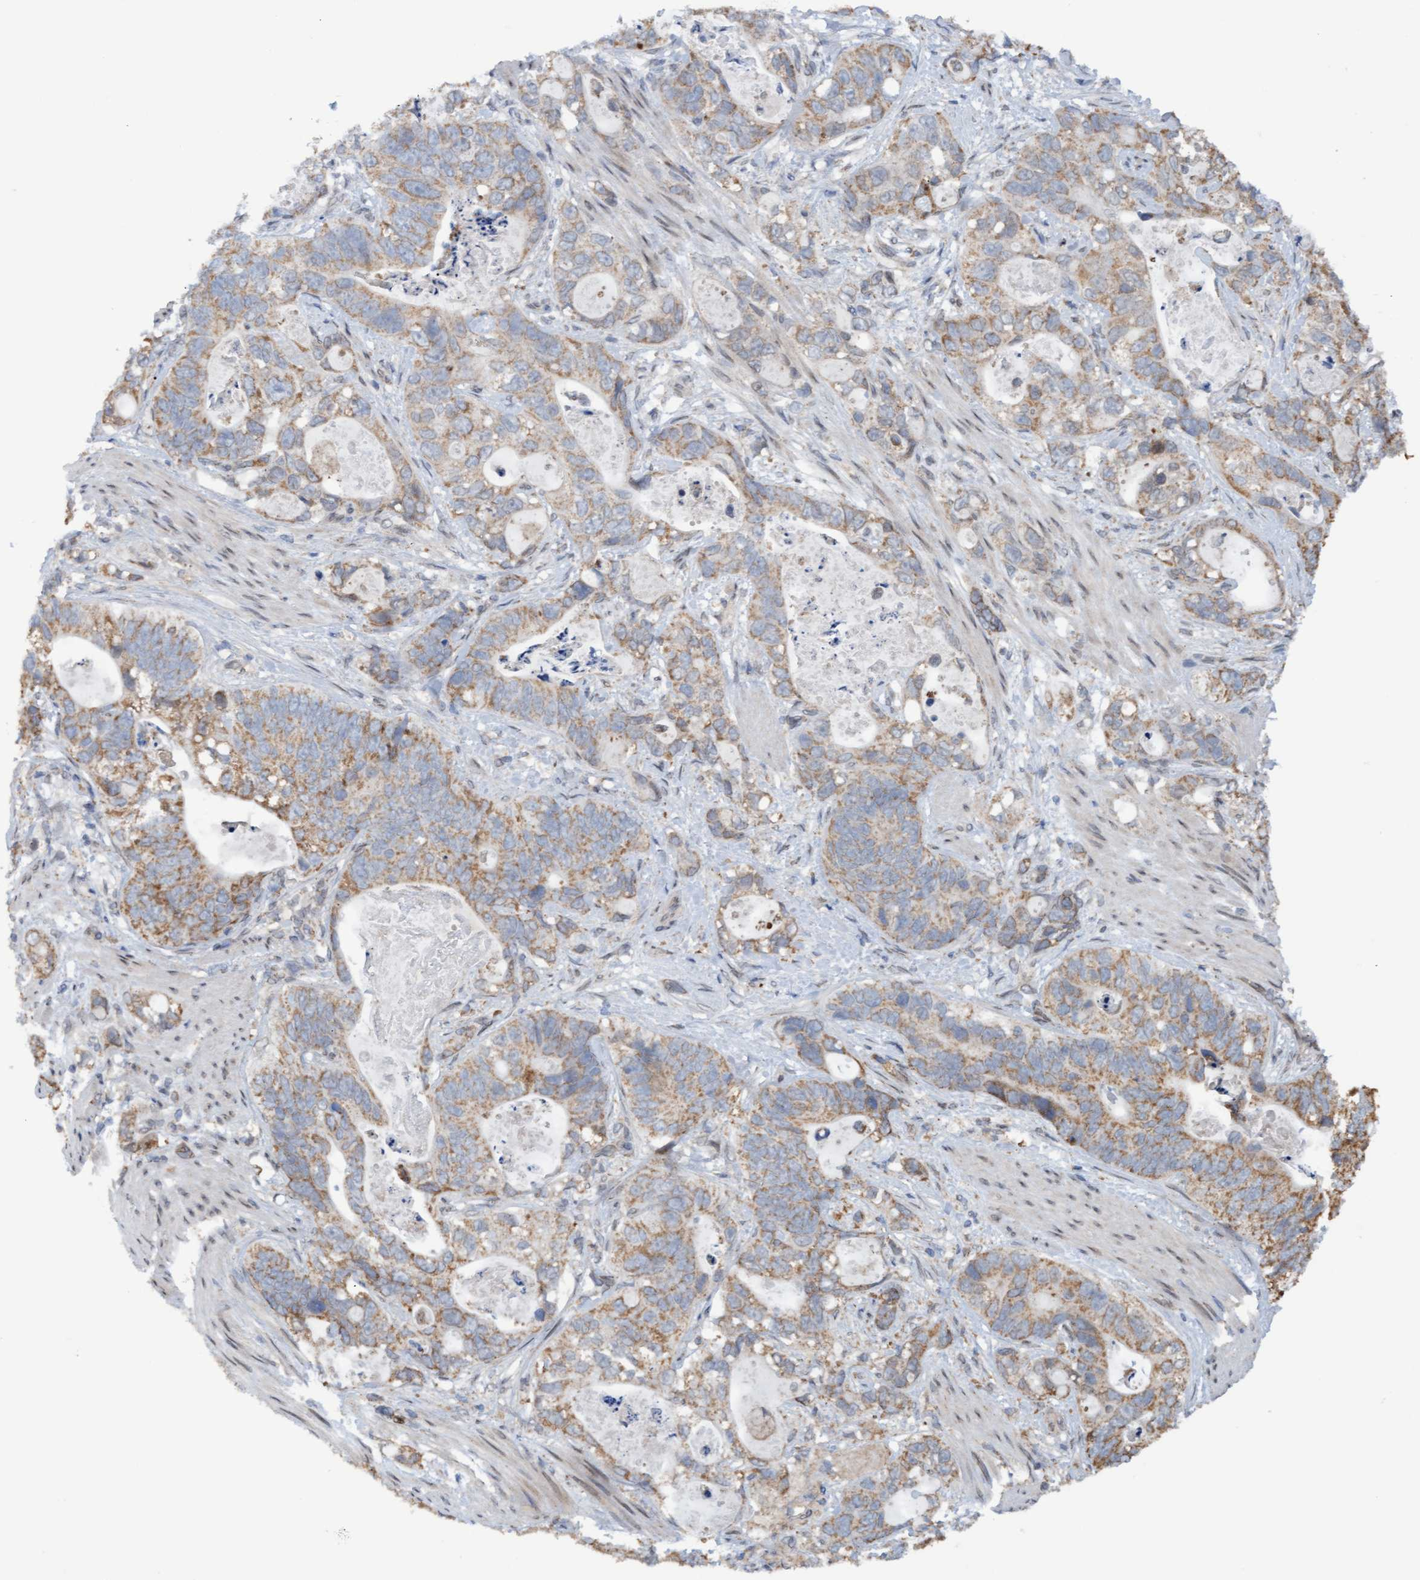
{"staining": {"intensity": "weak", "quantity": ">75%", "location": "cytoplasmic/membranous"}, "tissue": "stomach cancer", "cell_type": "Tumor cells", "image_type": "cancer", "snomed": [{"axis": "morphology", "description": "Normal tissue, NOS"}, {"axis": "morphology", "description": "Adenocarcinoma, NOS"}, {"axis": "topography", "description": "Stomach"}], "caption": "Immunohistochemistry histopathology image of stomach cancer stained for a protein (brown), which exhibits low levels of weak cytoplasmic/membranous staining in approximately >75% of tumor cells.", "gene": "MGLL", "patient": {"sex": "female", "age": 89}}